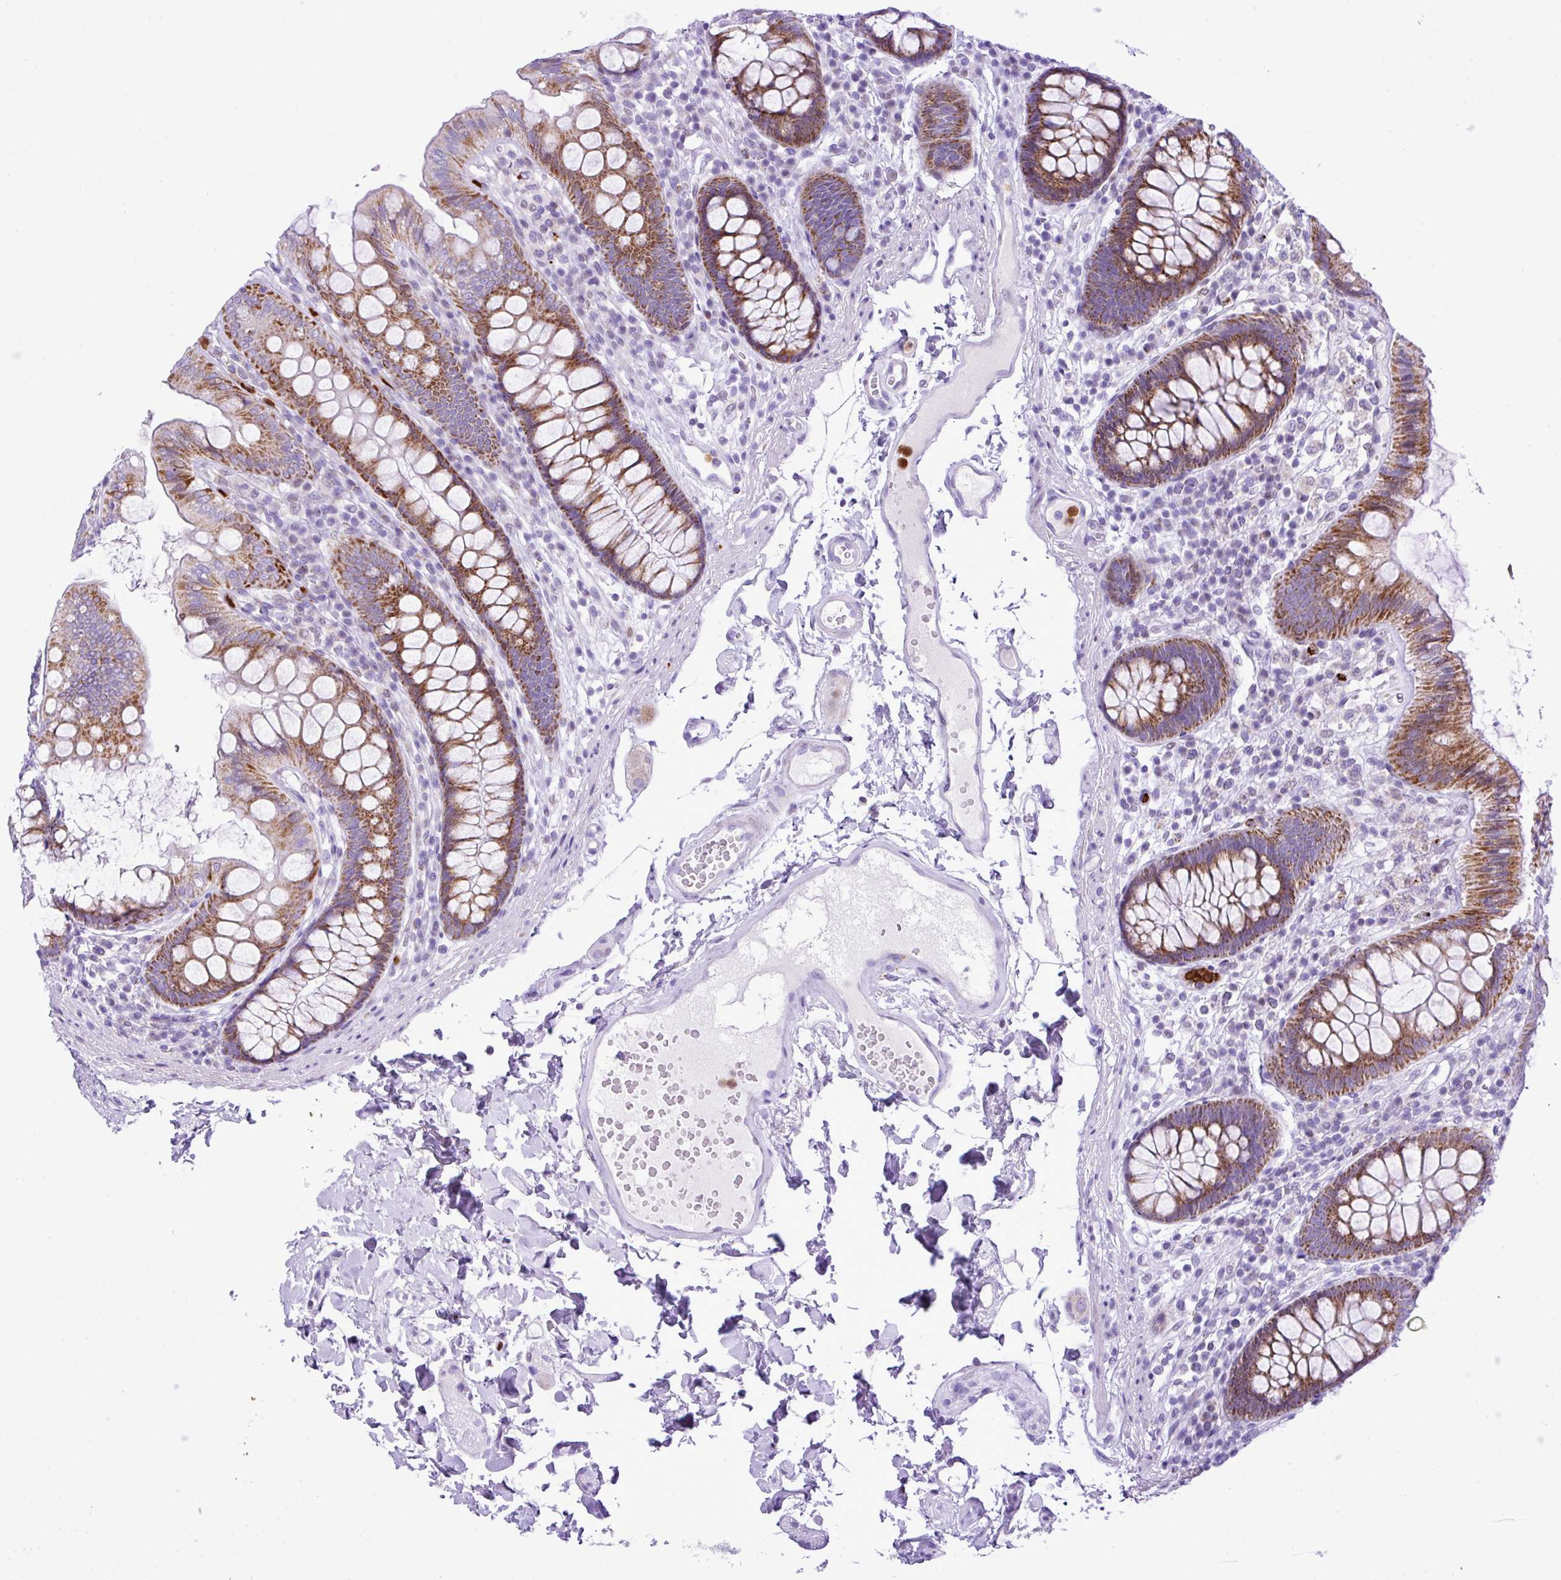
{"staining": {"intensity": "negative", "quantity": "none", "location": "none"}, "tissue": "colon", "cell_type": "Endothelial cells", "image_type": "normal", "snomed": [{"axis": "morphology", "description": "Normal tissue, NOS"}, {"axis": "topography", "description": "Colon"}], "caption": "This micrograph is of normal colon stained with IHC to label a protein in brown with the nuclei are counter-stained blue. There is no staining in endothelial cells. The staining was performed using DAB (3,3'-diaminobenzidine) to visualize the protein expression in brown, while the nuclei were stained in blue with hematoxylin (Magnification: 20x).", "gene": "RCAN2", "patient": {"sex": "male", "age": 84}}